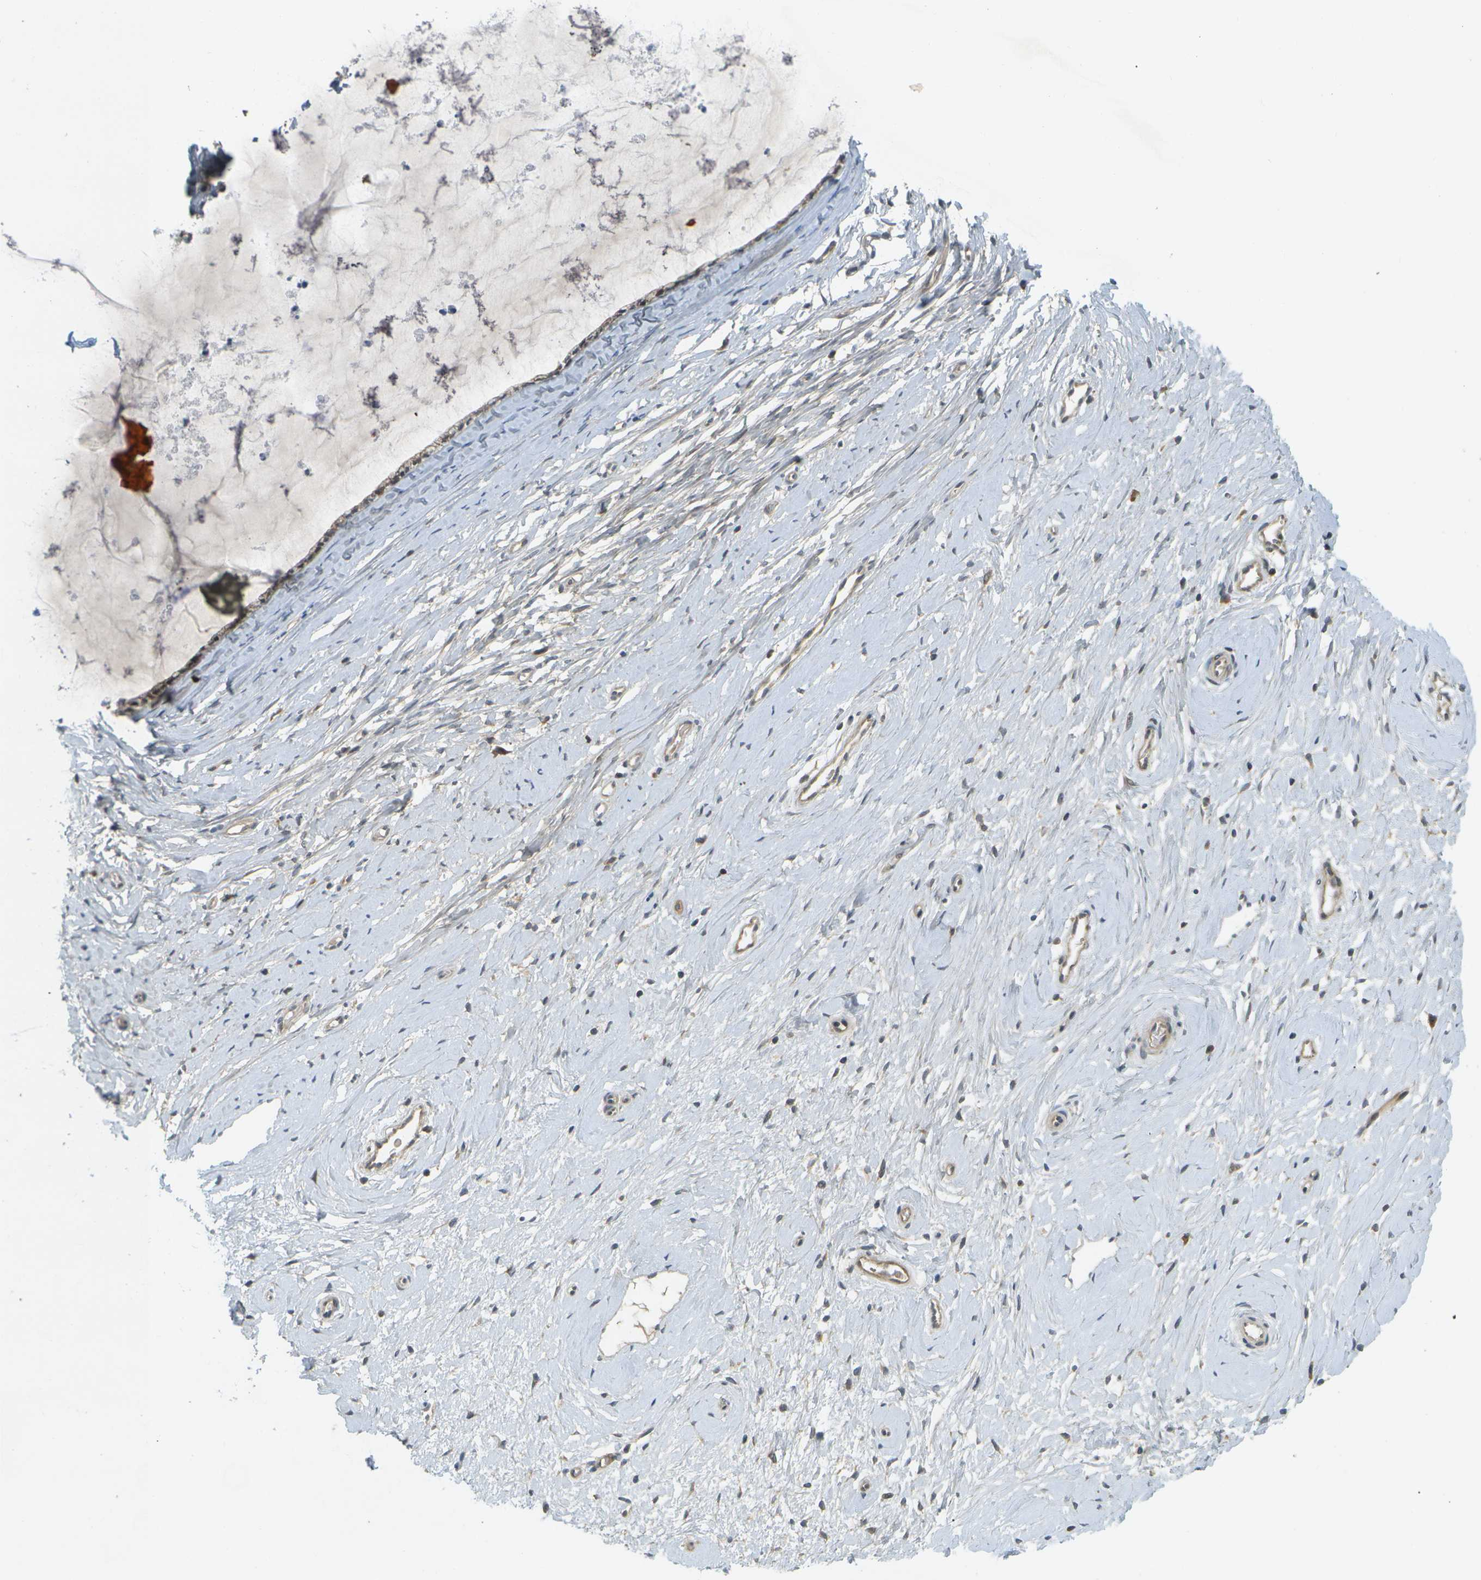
{"staining": {"intensity": "weak", "quantity": ">75%", "location": "cytoplasmic/membranous"}, "tissue": "cervix", "cell_type": "Glandular cells", "image_type": "normal", "snomed": [{"axis": "morphology", "description": "Normal tissue, NOS"}, {"axis": "topography", "description": "Cervix"}], "caption": "Protein positivity by immunohistochemistry (IHC) shows weak cytoplasmic/membranous expression in approximately >75% of glandular cells in unremarkable cervix.", "gene": "WNK2", "patient": {"sex": "female", "age": 39}}